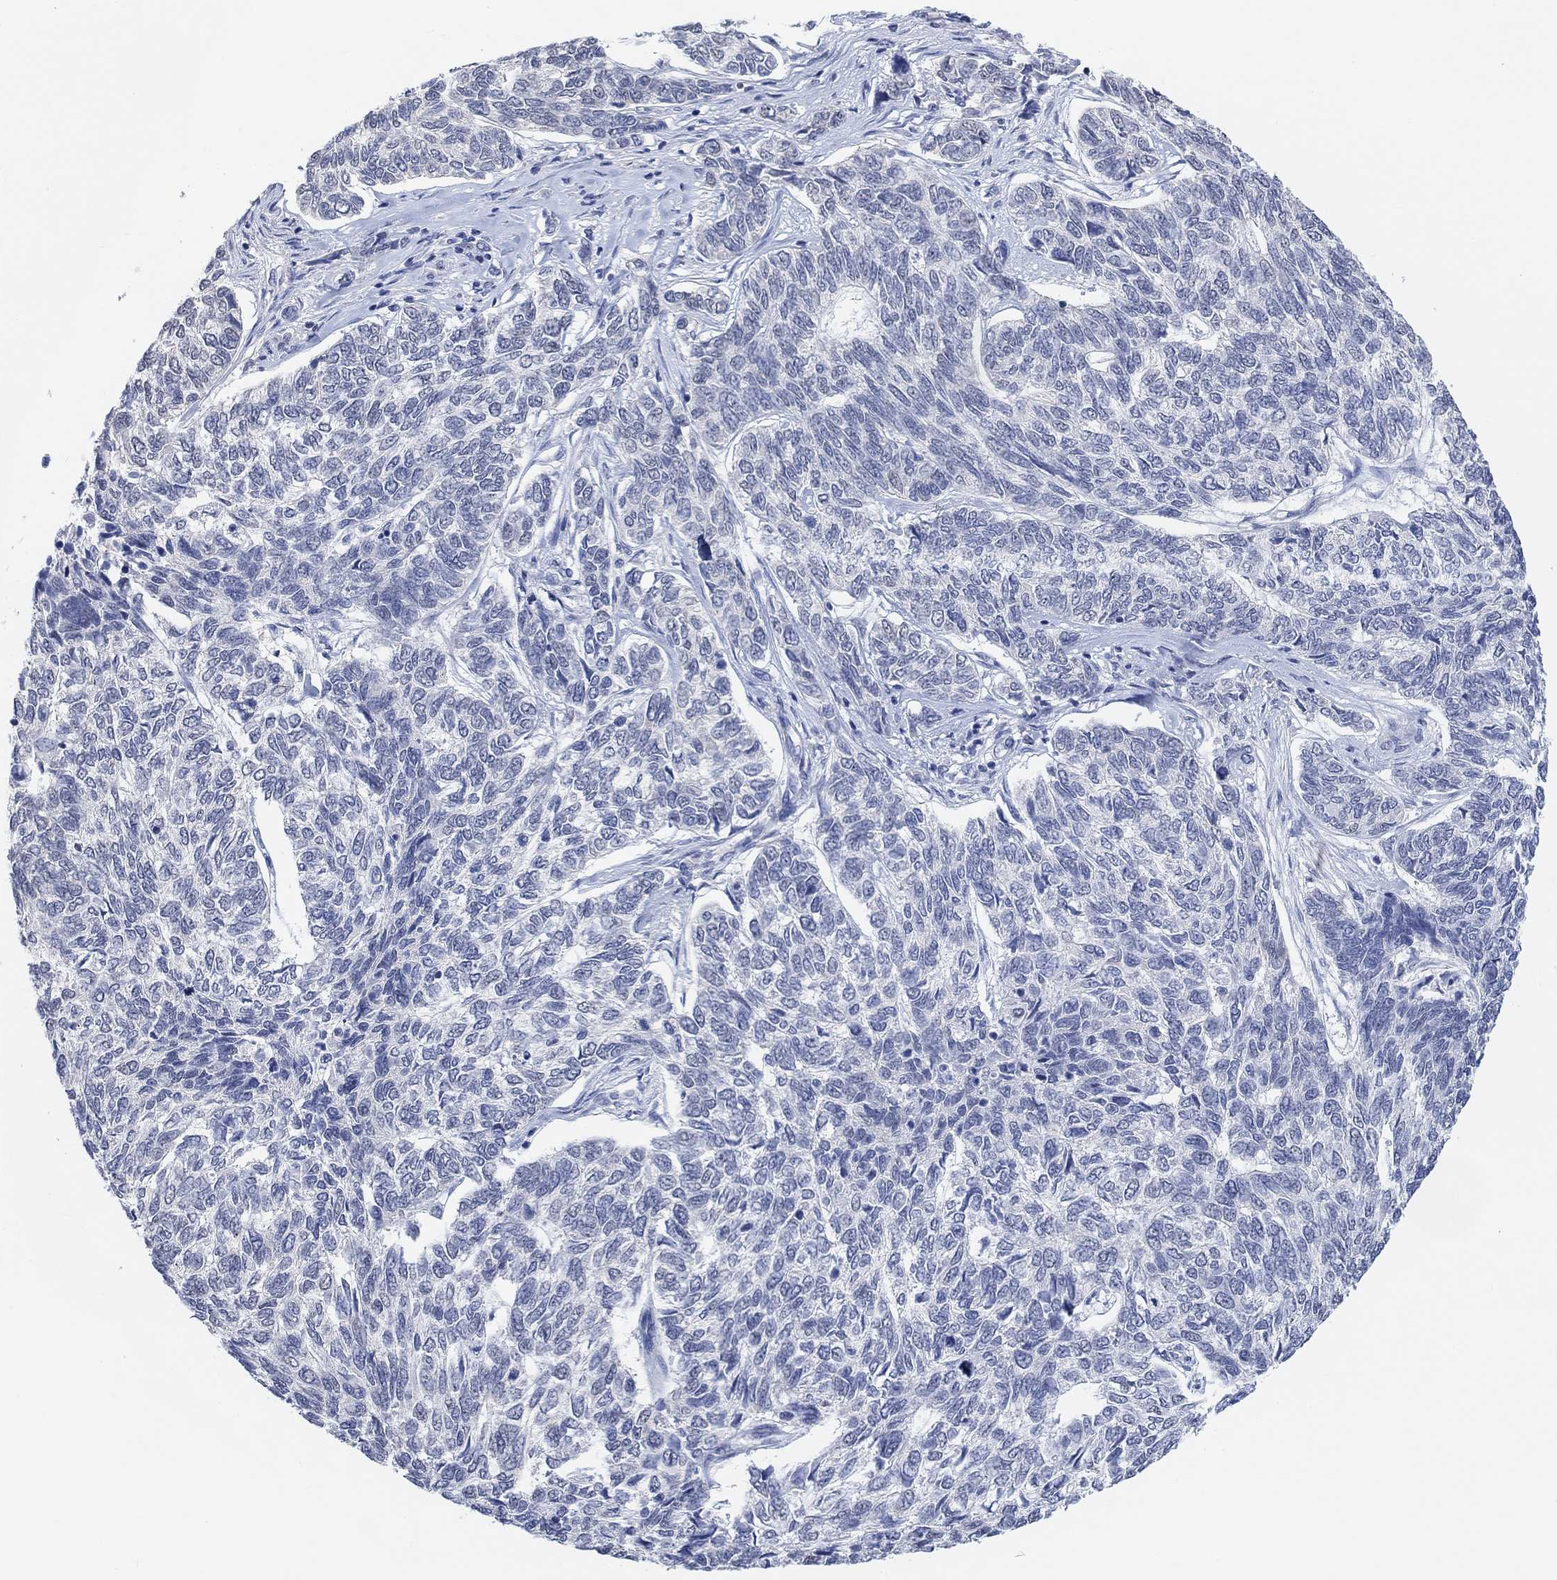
{"staining": {"intensity": "negative", "quantity": "none", "location": "none"}, "tissue": "skin cancer", "cell_type": "Tumor cells", "image_type": "cancer", "snomed": [{"axis": "morphology", "description": "Basal cell carcinoma"}, {"axis": "topography", "description": "Skin"}], "caption": "This is an immunohistochemistry micrograph of basal cell carcinoma (skin). There is no staining in tumor cells.", "gene": "MUC1", "patient": {"sex": "female", "age": 65}}